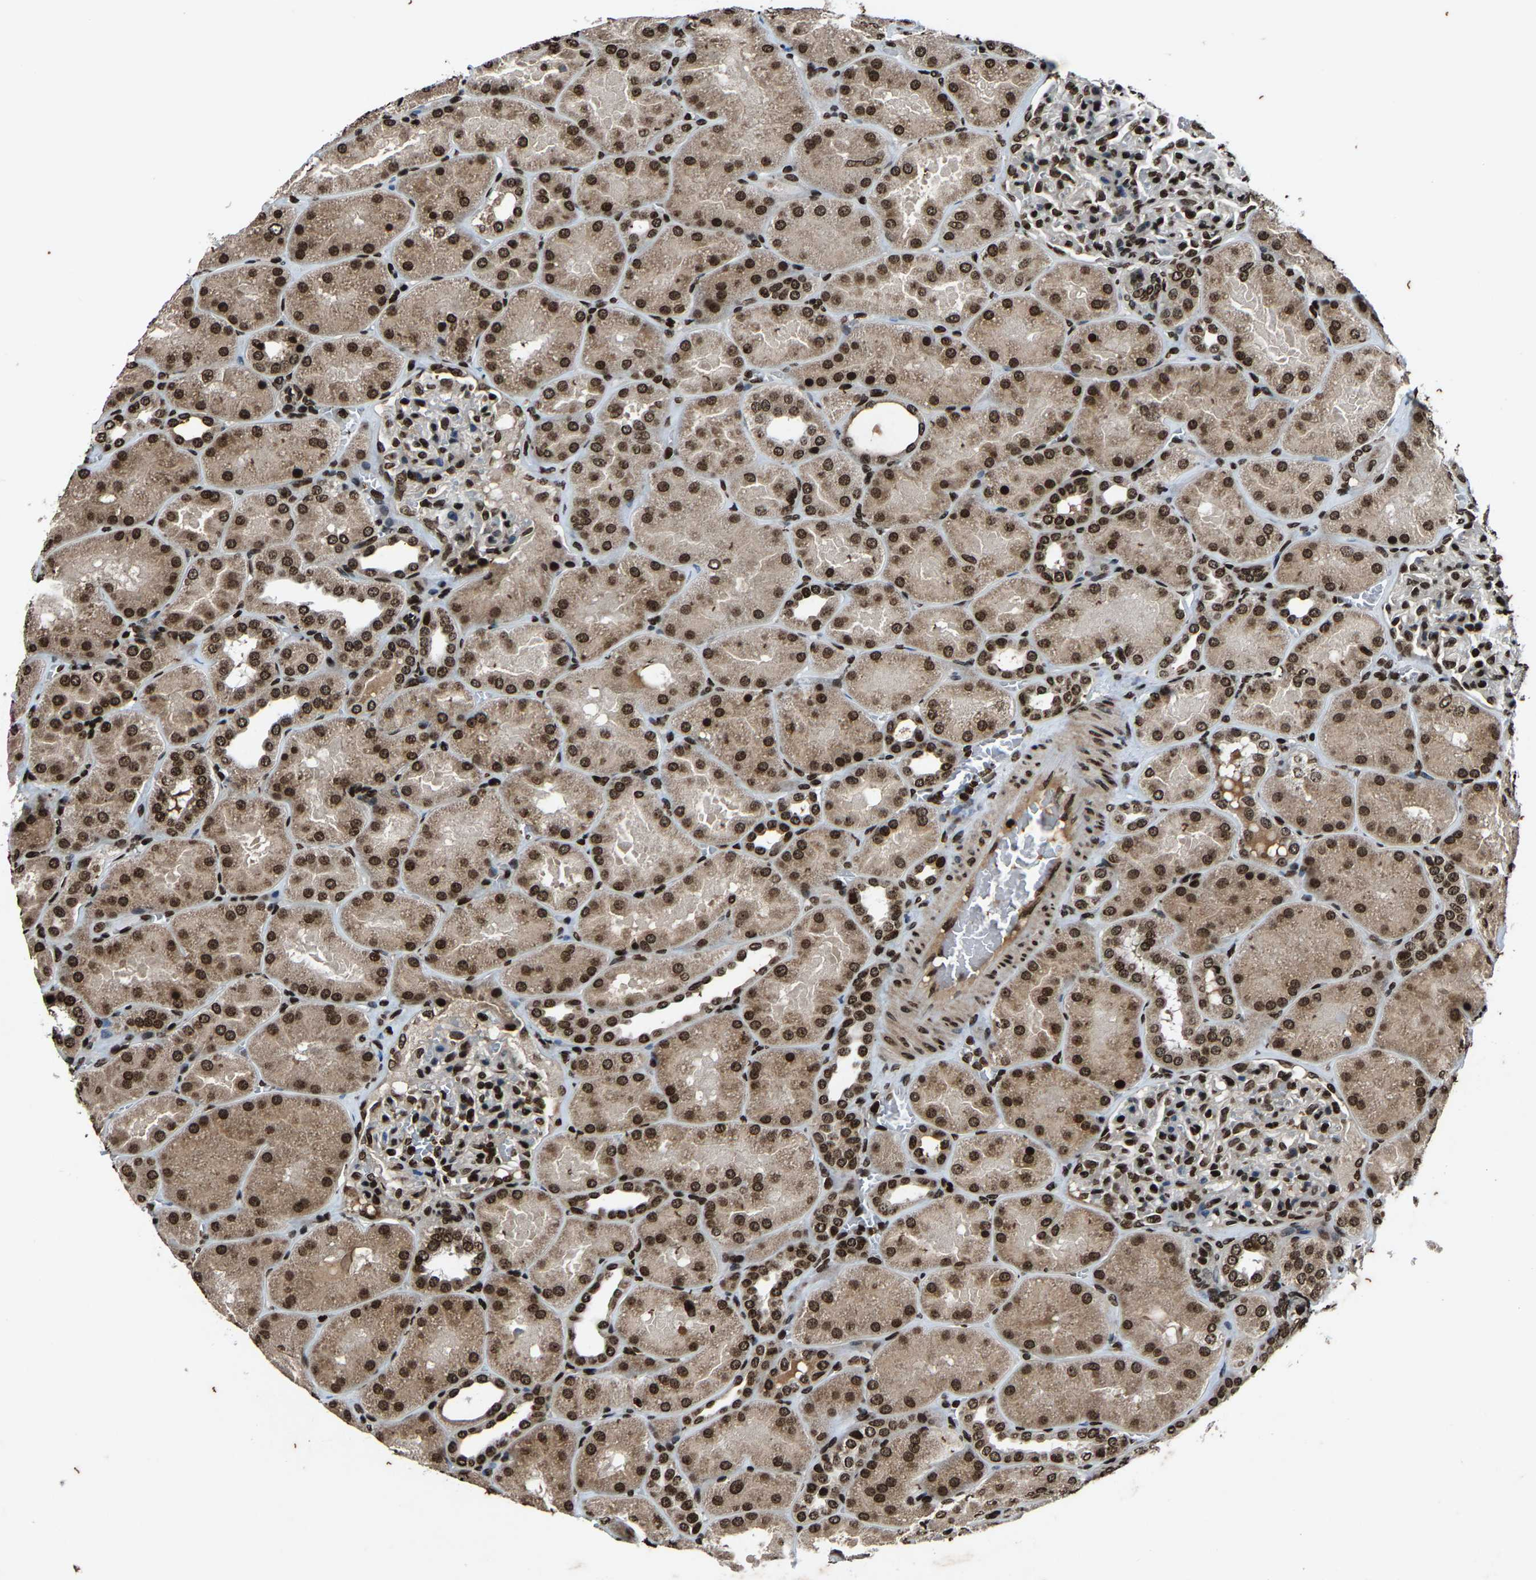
{"staining": {"intensity": "strong", "quantity": ">75%", "location": "nuclear"}, "tissue": "kidney", "cell_type": "Cells in glomeruli", "image_type": "normal", "snomed": [{"axis": "morphology", "description": "Normal tissue, NOS"}, {"axis": "topography", "description": "Kidney"}], "caption": "Cells in glomeruli show strong nuclear positivity in about >75% of cells in benign kidney.", "gene": "H4C1", "patient": {"sex": "male", "age": 28}}